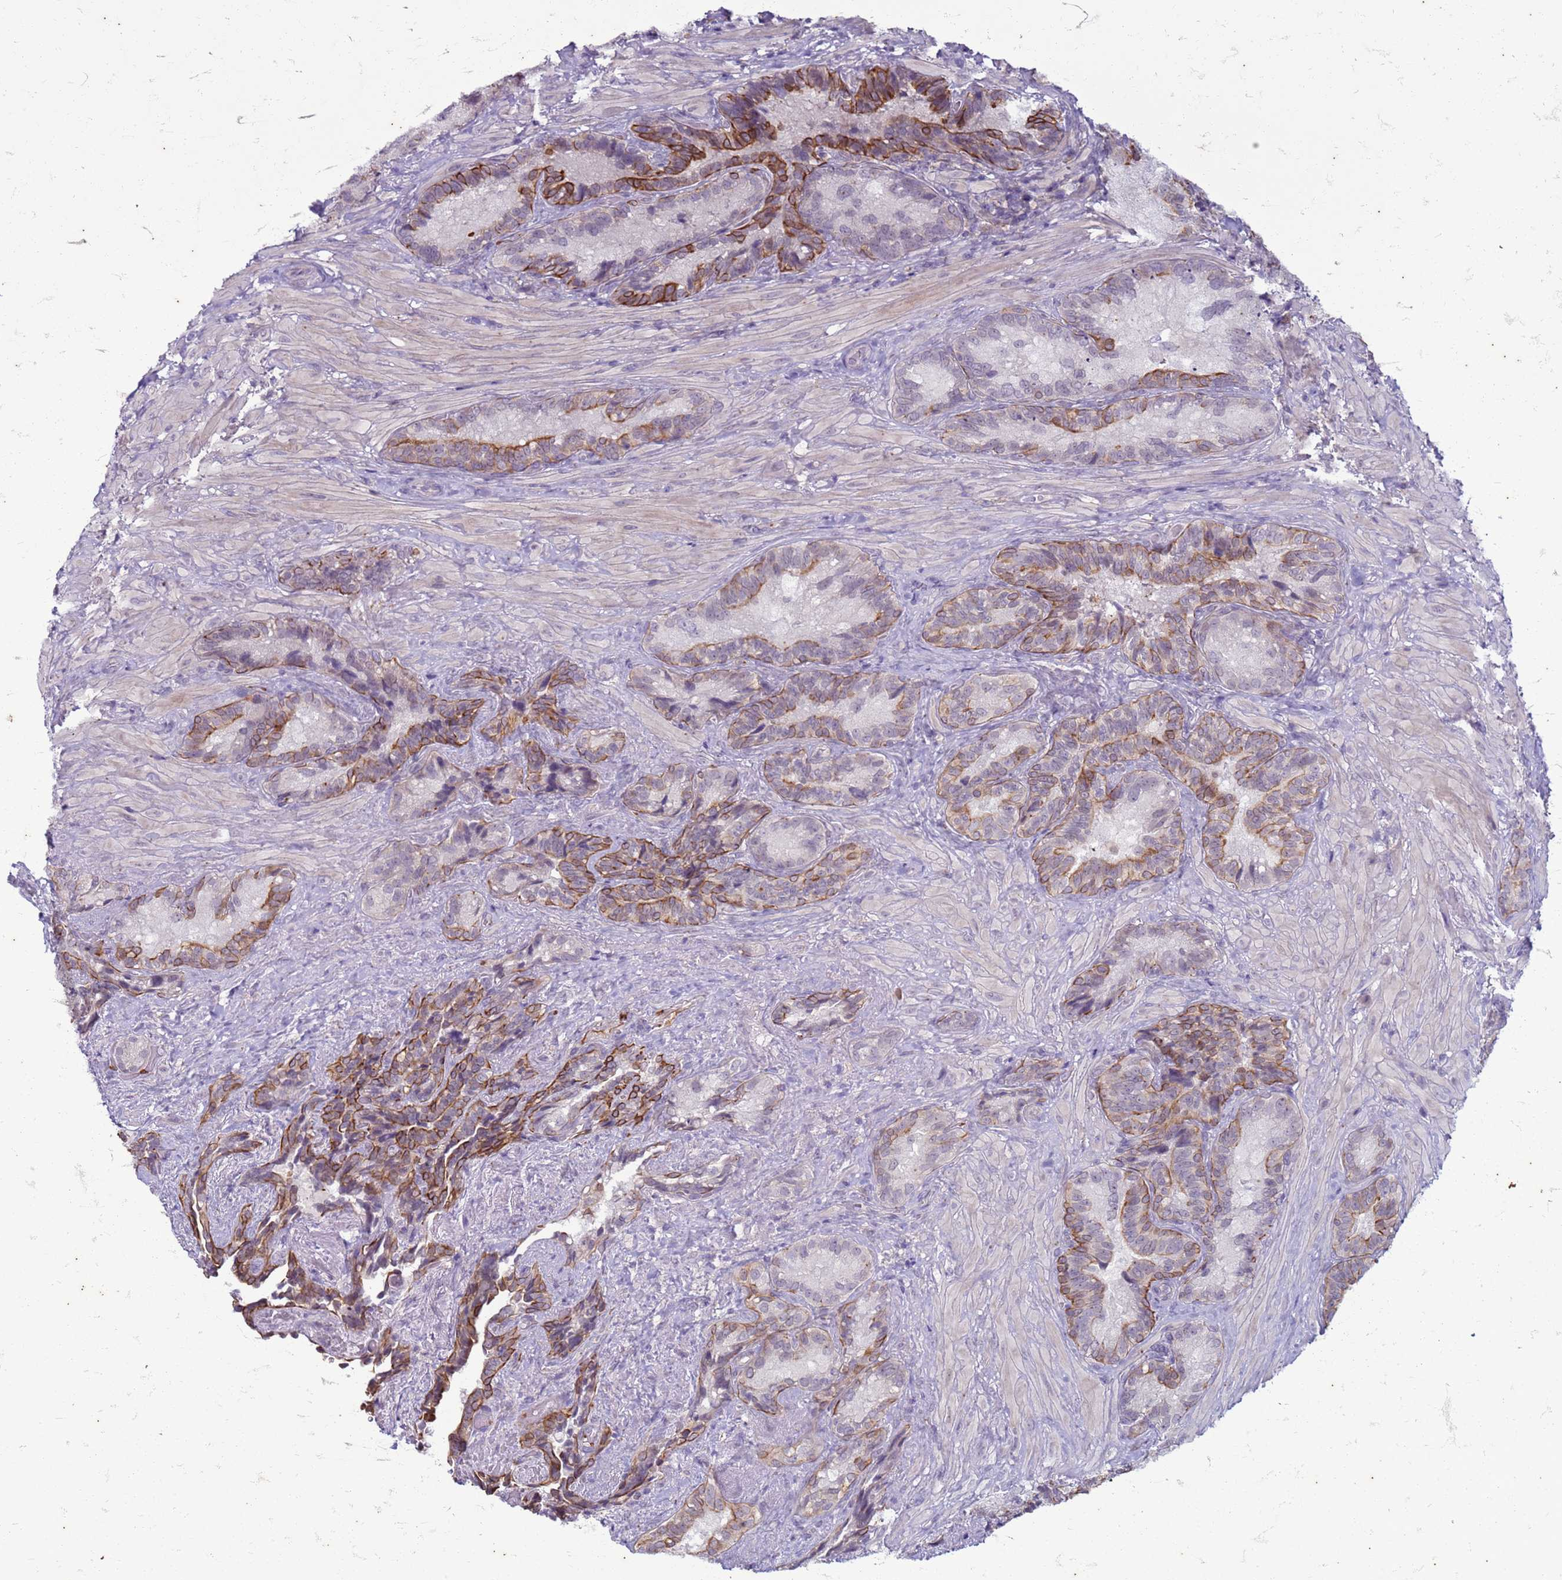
{"staining": {"intensity": "moderate", "quantity": "25%-75%", "location": "cytoplasmic/membranous"}, "tissue": "seminal vesicle", "cell_type": "Glandular cells", "image_type": "normal", "snomed": [{"axis": "morphology", "description": "Normal tissue, NOS"}, {"axis": "topography", "description": "Seminal veicle"}], "caption": "Seminal vesicle stained with DAB (3,3'-diaminobenzidine) IHC exhibits medium levels of moderate cytoplasmic/membranous positivity in about 25%-75% of glandular cells. (Brightfield microscopy of DAB IHC at high magnification).", "gene": "SLC15A3", "patient": {"sex": "male", "age": 62}}